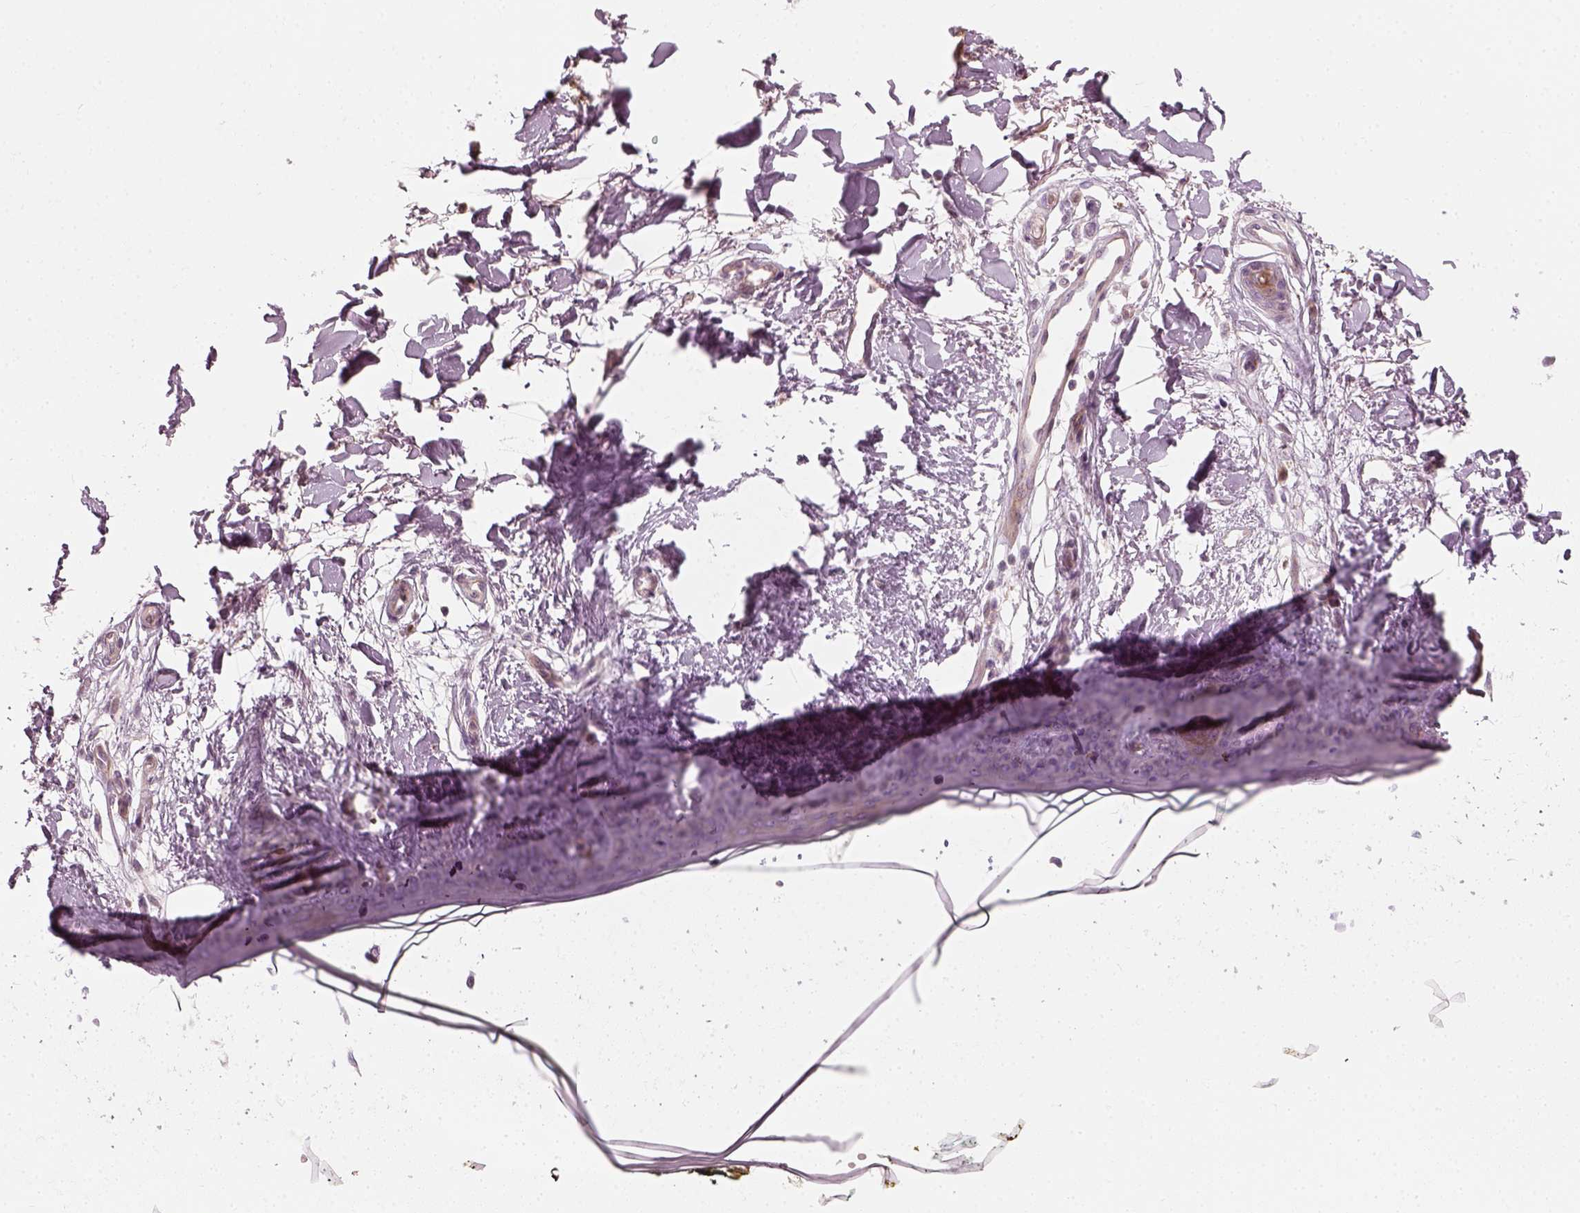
{"staining": {"intensity": "negative", "quantity": "none", "location": "none"}, "tissue": "skin", "cell_type": "Fibroblasts", "image_type": "normal", "snomed": [{"axis": "morphology", "description": "Normal tissue, NOS"}, {"axis": "topography", "description": "Skin"}], "caption": "A micrograph of skin stained for a protein exhibits no brown staining in fibroblasts. (DAB immunohistochemistry, high magnification).", "gene": "DNASE1L1", "patient": {"sex": "female", "age": 34}}